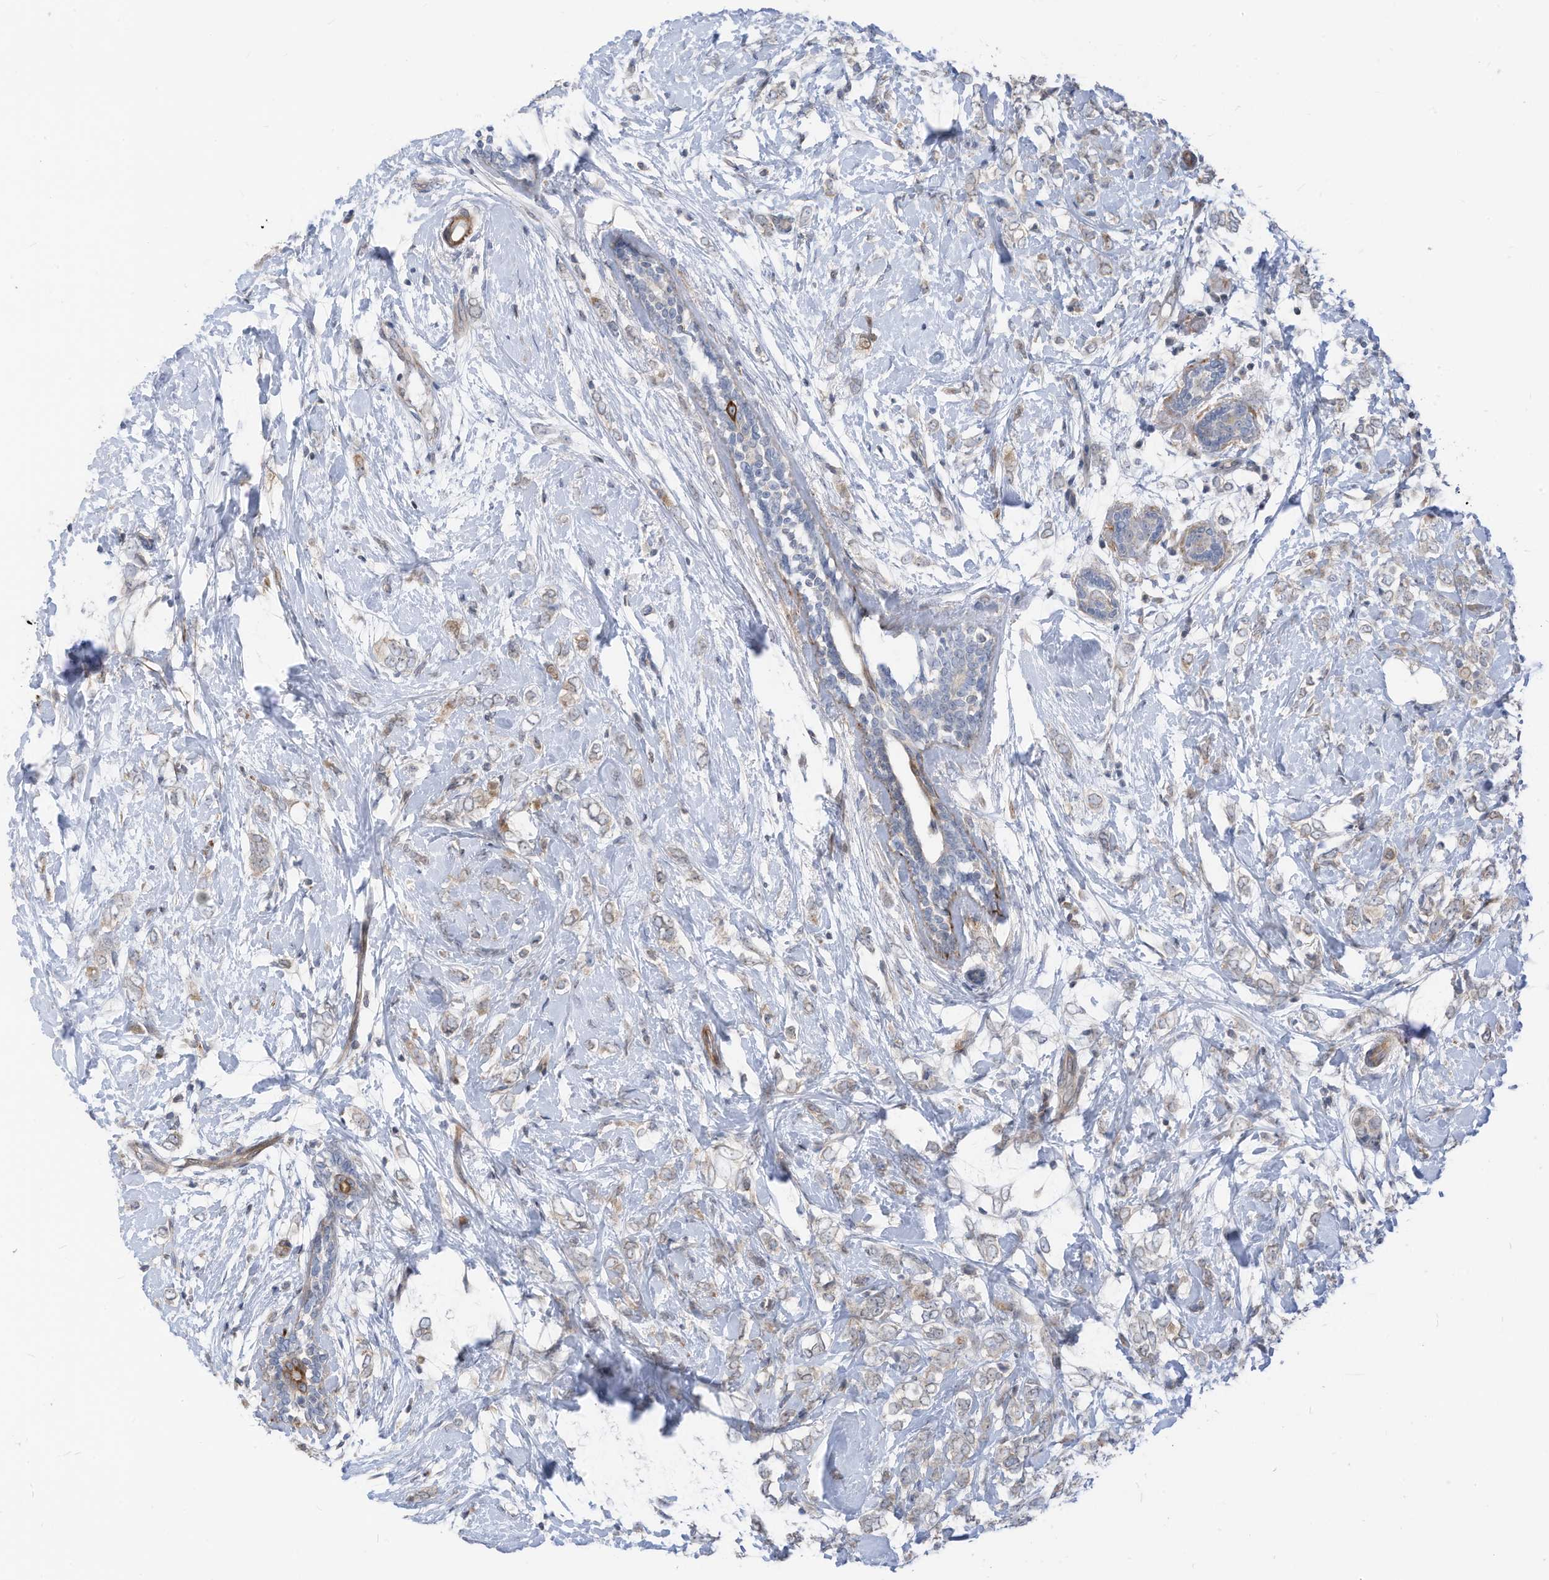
{"staining": {"intensity": "weak", "quantity": "<25%", "location": "cytoplasmic/membranous"}, "tissue": "breast cancer", "cell_type": "Tumor cells", "image_type": "cancer", "snomed": [{"axis": "morphology", "description": "Normal tissue, NOS"}, {"axis": "morphology", "description": "Lobular carcinoma"}, {"axis": "topography", "description": "Breast"}], "caption": "This is a image of IHC staining of breast lobular carcinoma, which shows no positivity in tumor cells.", "gene": "GPATCH3", "patient": {"sex": "female", "age": 47}}